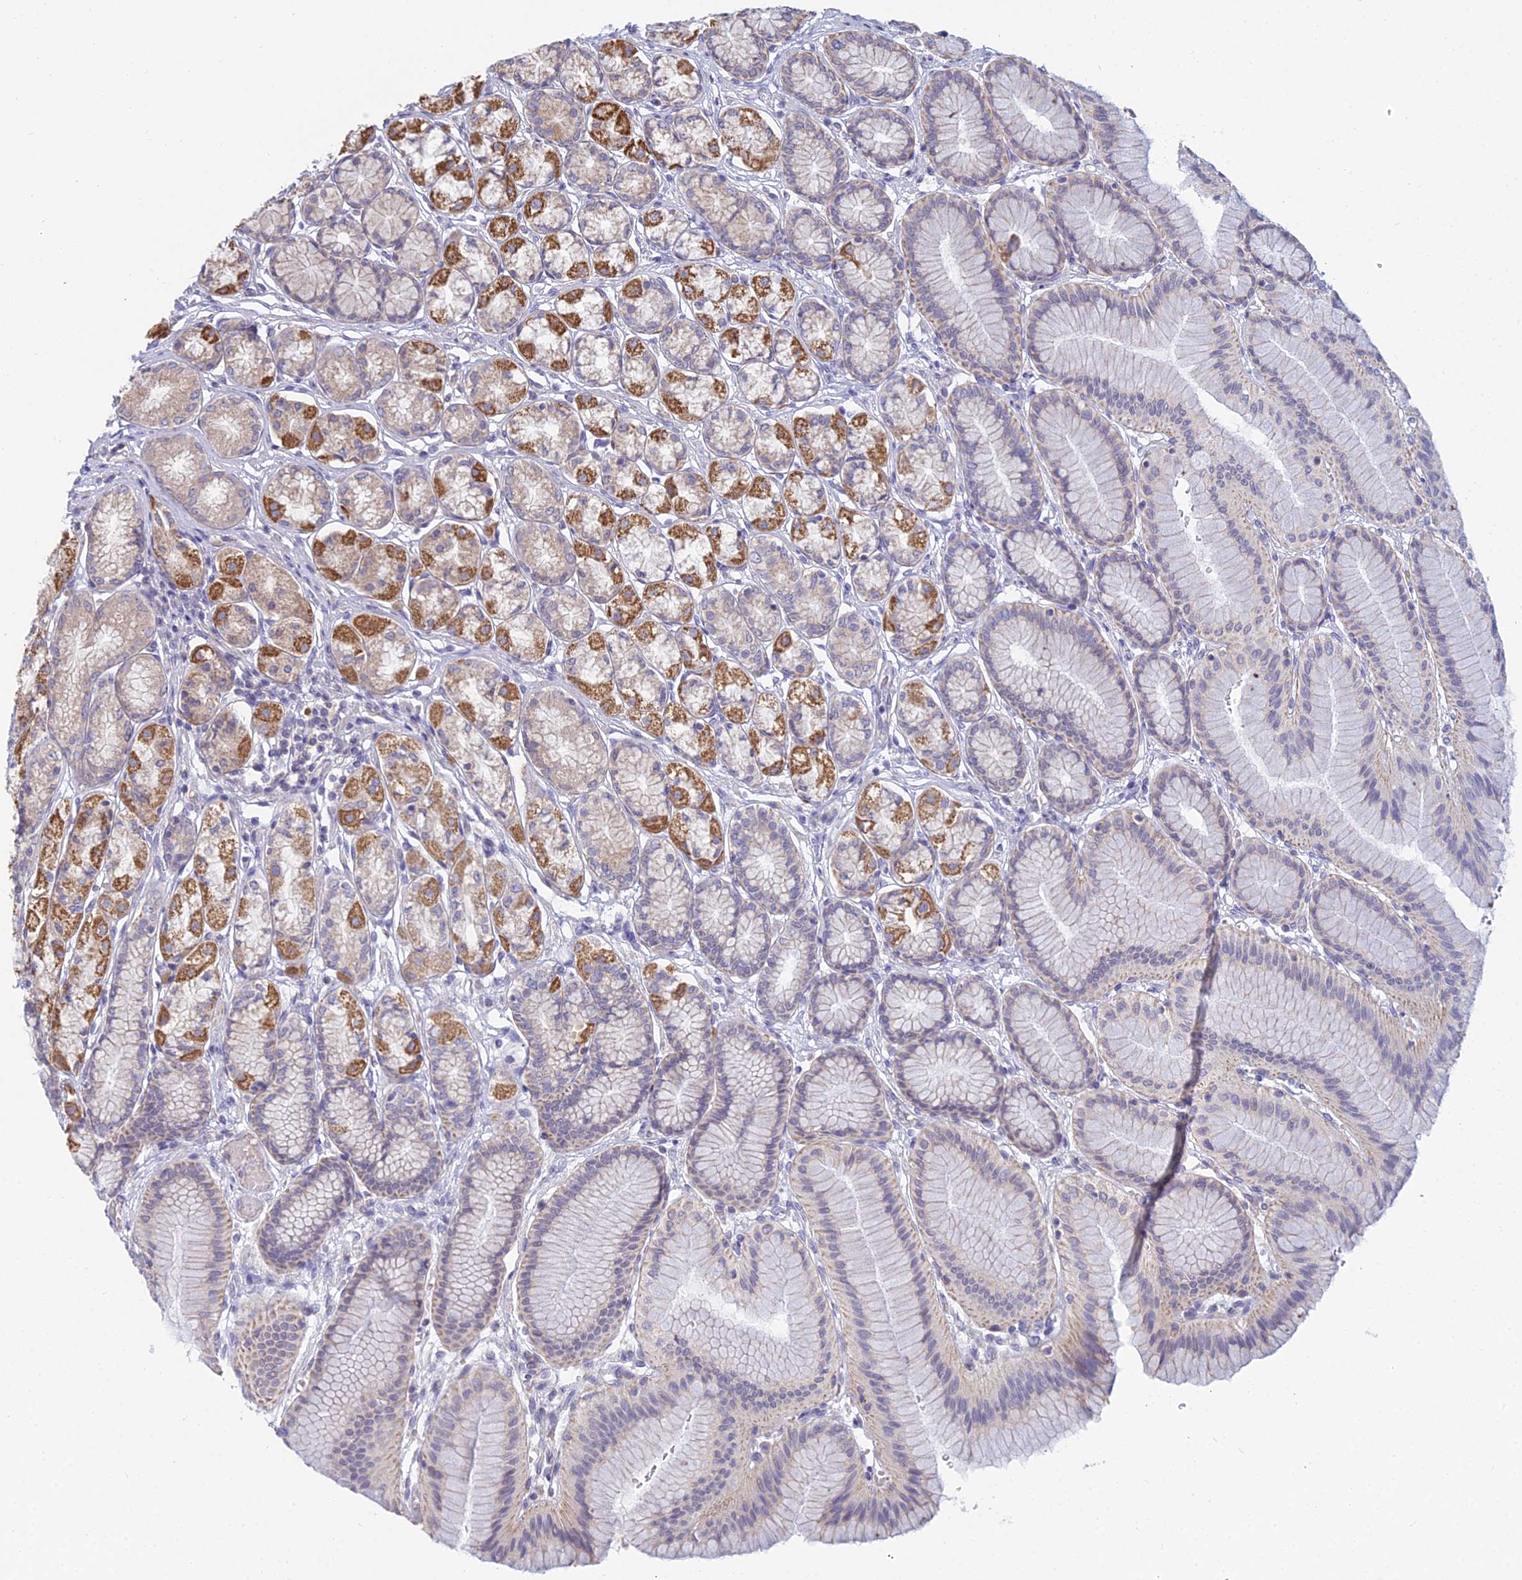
{"staining": {"intensity": "moderate", "quantity": "25%-75%", "location": "cytoplasmic/membranous"}, "tissue": "stomach", "cell_type": "Glandular cells", "image_type": "normal", "snomed": [{"axis": "morphology", "description": "Normal tissue, NOS"}, {"axis": "morphology", "description": "Adenocarcinoma, NOS"}, {"axis": "morphology", "description": "Adenocarcinoma, High grade"}, {"axis": "topography", "description": "Stomach, upper"}, {"axis": "topography", "description": "Stomach"}], "caption": "Protein analysis of benign stomach exhibits moderate cytoplasmic/membranous staining in approximately 25%-75% of glandular cells. The staining was performed using DAB to visualize the protein expression in brown, while the nuclei were stained in blue with hematoxylin (Magnification: 20x).", "gene": "CFAP206", "patient": {"sex": "female", "age": 65}}